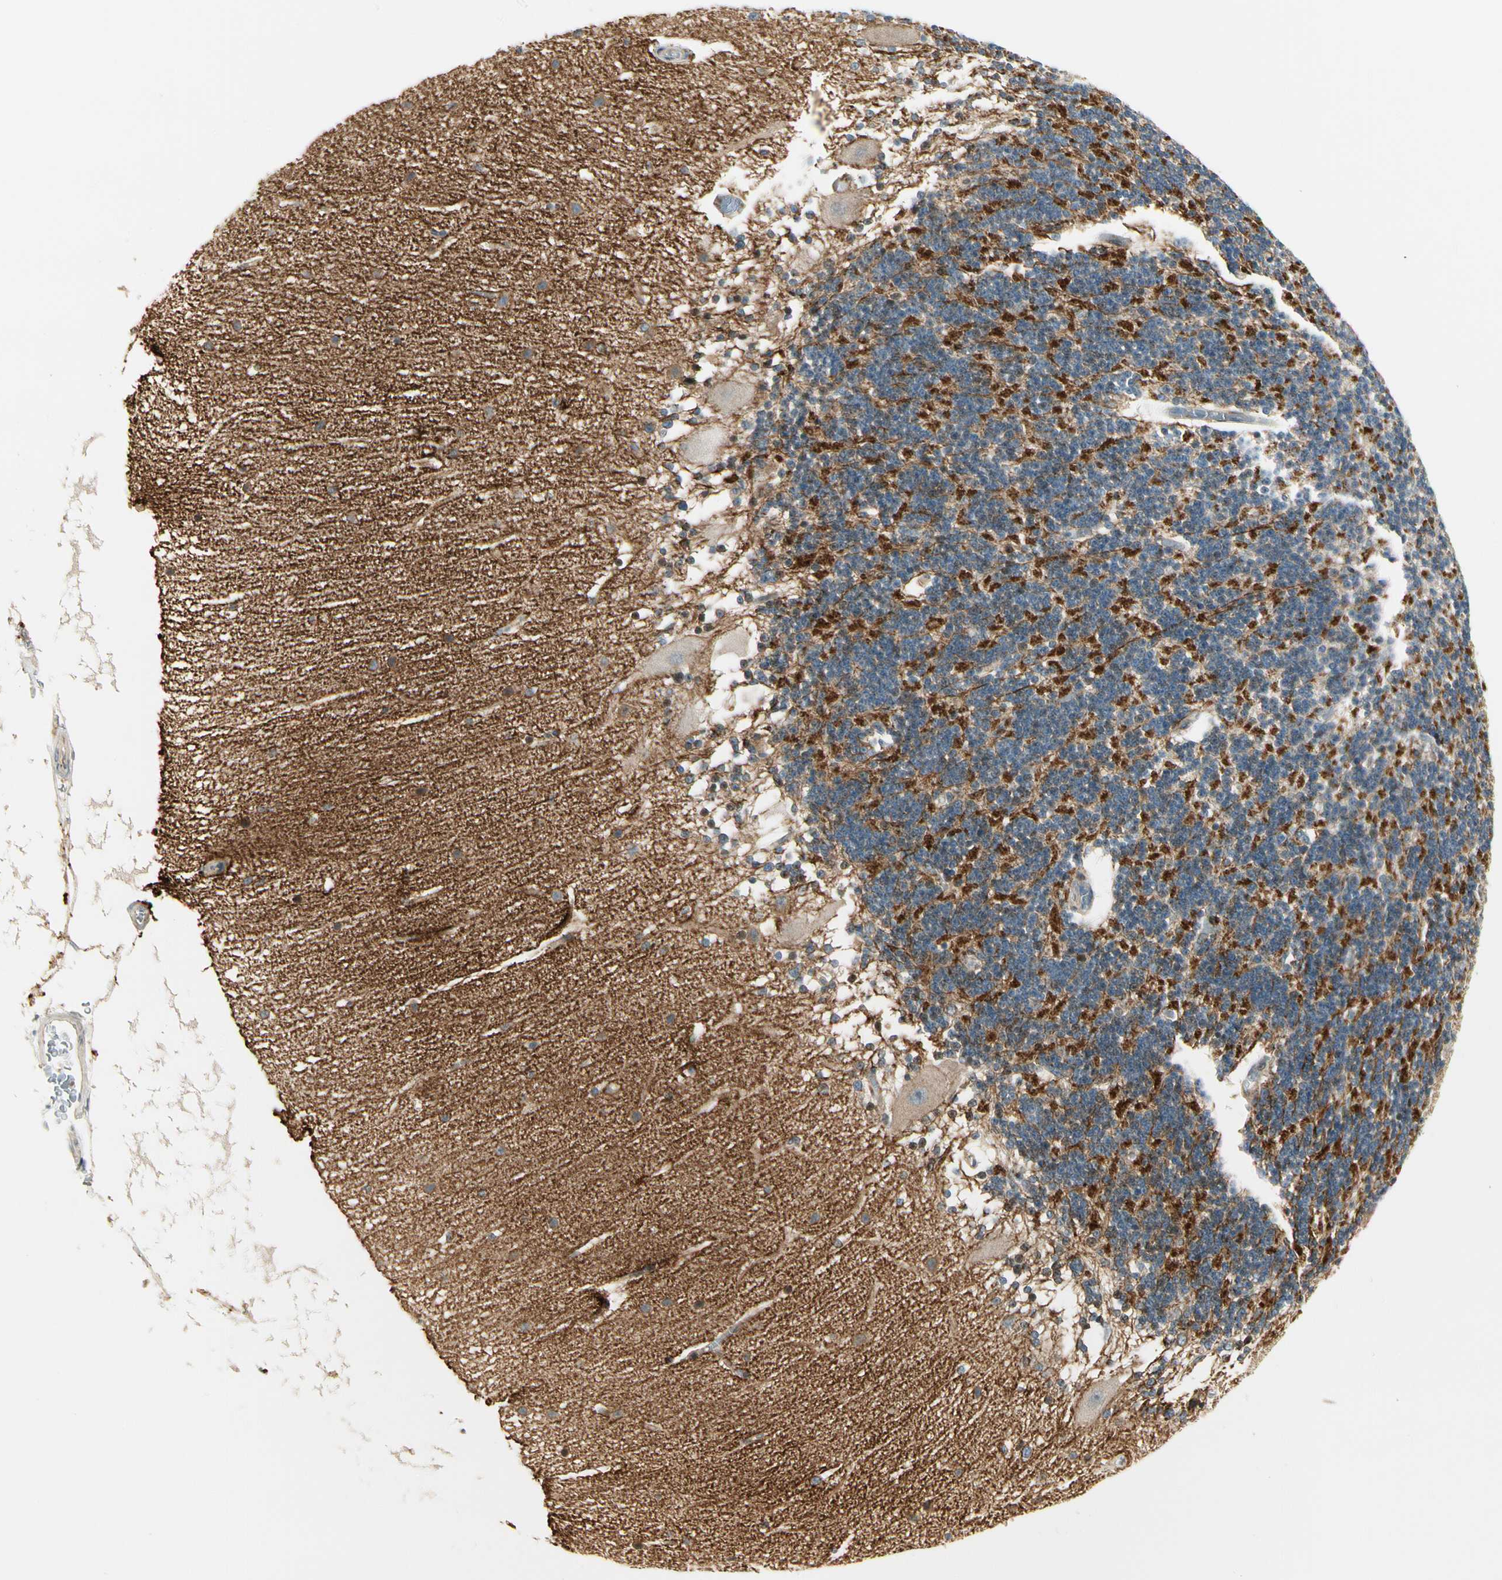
{"staining": {"intensity": "weak", "quantity": "25%-75%", "location": "cytoplasmic/membranous"}, "tissue": "cerebellum", "cell_type": "Cells in granular layer", "image_type": "normal", "snomed": [{"axis": "morphology", "description": "Normal tissue, NOS"}, {"axis": "topography", "description": "Cerebellum"}], "caption": "Protein staining of normal cerebellum exhibits weak cytoplasmic/membranous expression in approximately 25%-75% of cells in granular layer.", "gene": "MANSC1", "patient": {"sex": "female", "age": 54}}